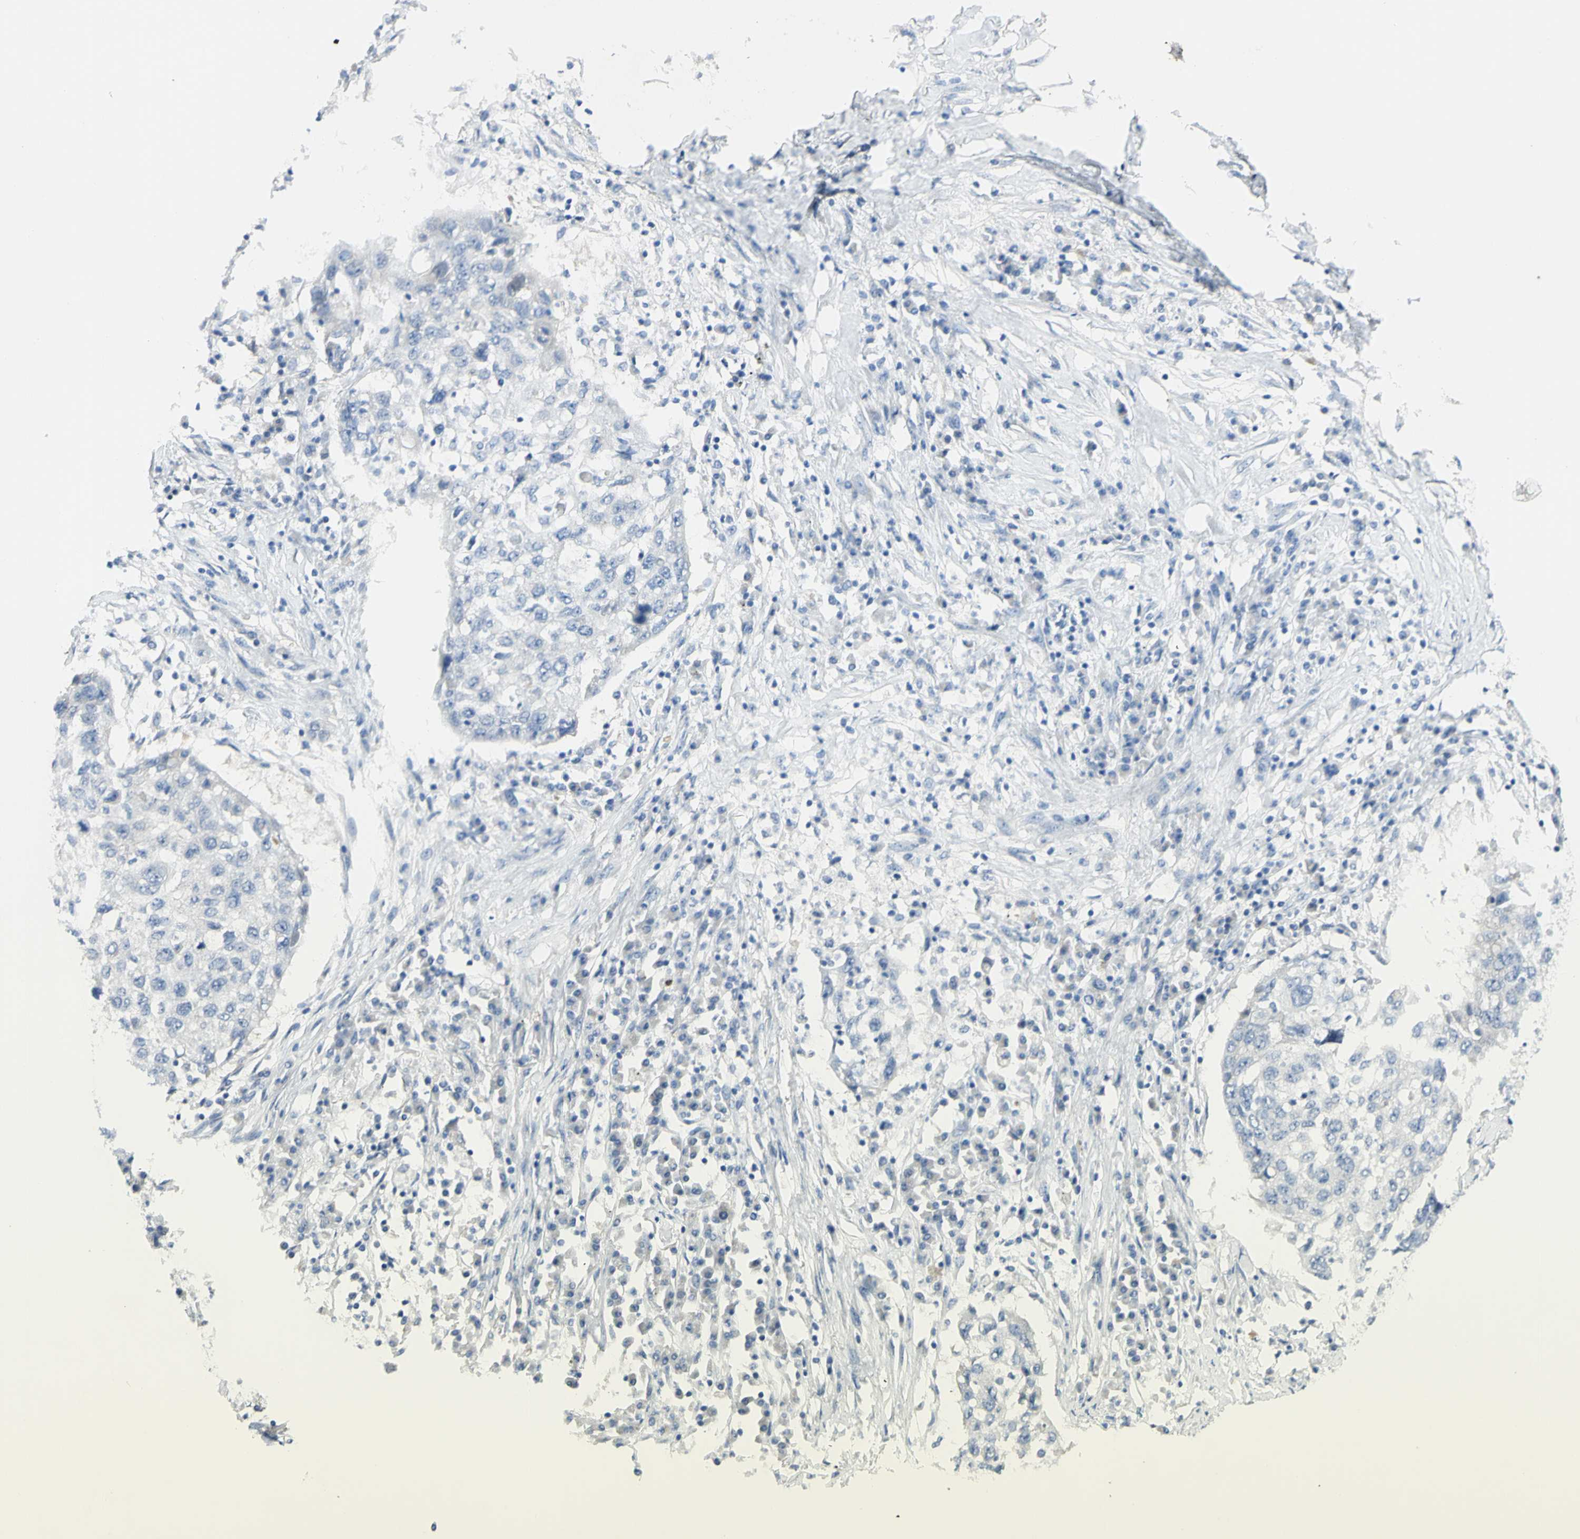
{"staining": {"intensity": "negative", "quantity": "none", "location": "none"}, "tissue": "lung cancer", "cell_type": "Tumor cells", "image_type": "cancer", "snomed": [{"axis": "morphology", "description": "Squamous cell carcinoma, NOS"}, {"axis": "topography", "description": "Lung"}], "caption": "DAB immunohistochemical staining of squamous cell carcinoma (lung) reveals no significant expression in tumor cells.", "gene": "GCNT3", "patient": {"sex": "female", "age": 63}}